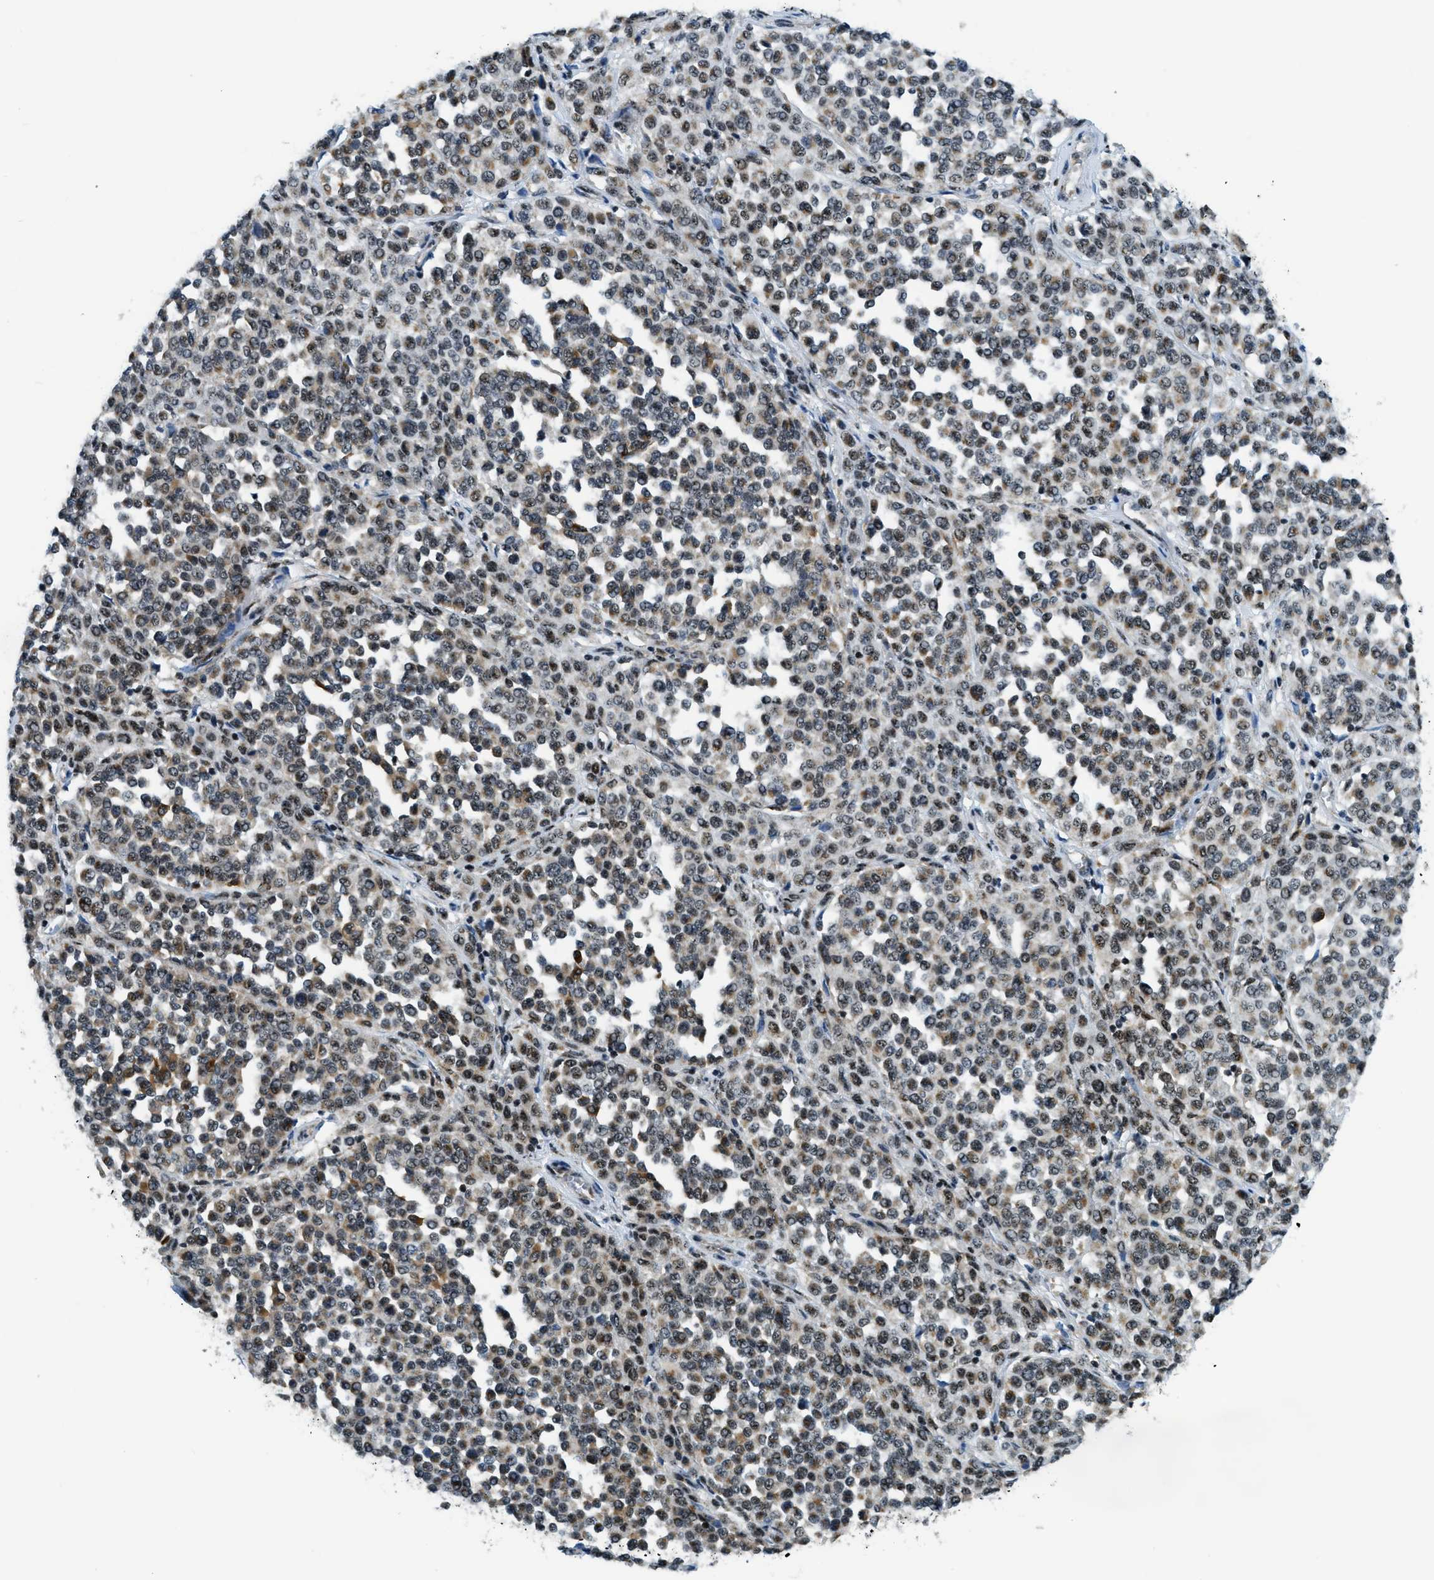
{"staining": {"intensity": "moderate", "quantity": ">75%", "location": "cytoplasmic/membranous,nuclear"}, "tissue": "melanoma", "cell_type": "Tumor cells", "image_type": "cancer", "snomed": [{"axis": "morphology", "description": "Malignant melanoma, Metastatic site"}, {"axis": "topography", "description": "Pancreas"}], "caption": "Immunohistochemistry of human melanoma displays medium levels of moderate cytoplasmic/membranous and nuclear positivity in about >75% of tumor cells.", "gene": "SP100", "patient": {"sex": "female", "age": 30}}